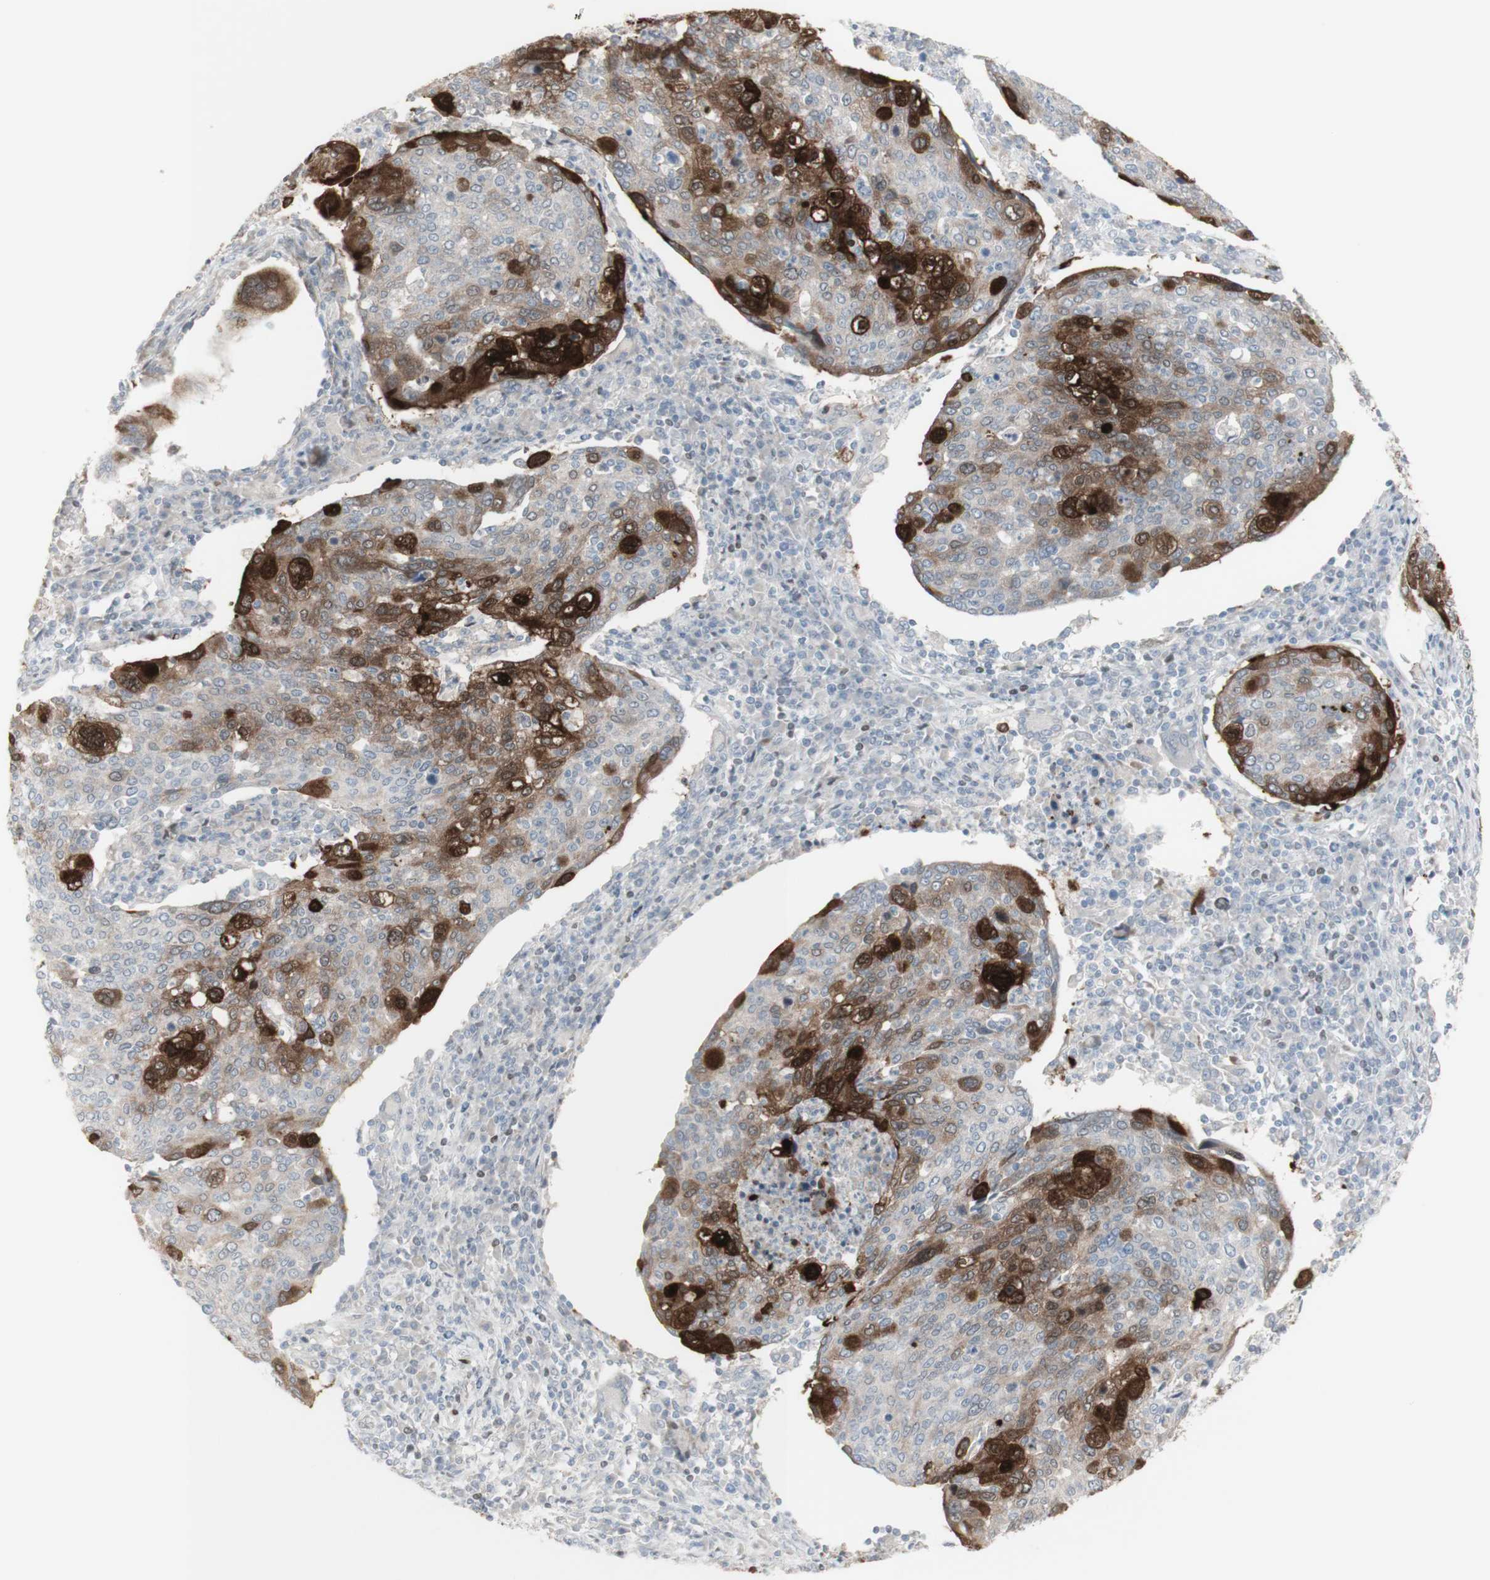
{"staining": {"intensity": "strong", "quantity": "25%-75%", "location": "cytoplasmic/membranous,nuclear"}, "tissue": "cervical cancer", "cell_type": "Tumor cells", "image_type": "cancer", "snomed": [{"axis": "morphology", "description": "Squamous cell carcinoma, NOS"}, {"axis": "topography", "description": "Cervix"}], "caption": "Immunohistochemistry (DAB) staining of human squamous cell carcinoma (cervical) displays strong cytoplasmic/membranous and nuclear protein staining in approximately 25%-75% of tumor cells. (DAB = brown stain, brightfield microscopy at high magnification).", "gene": "C1orf116", "patient": {"sex": "female", "age": 40}}